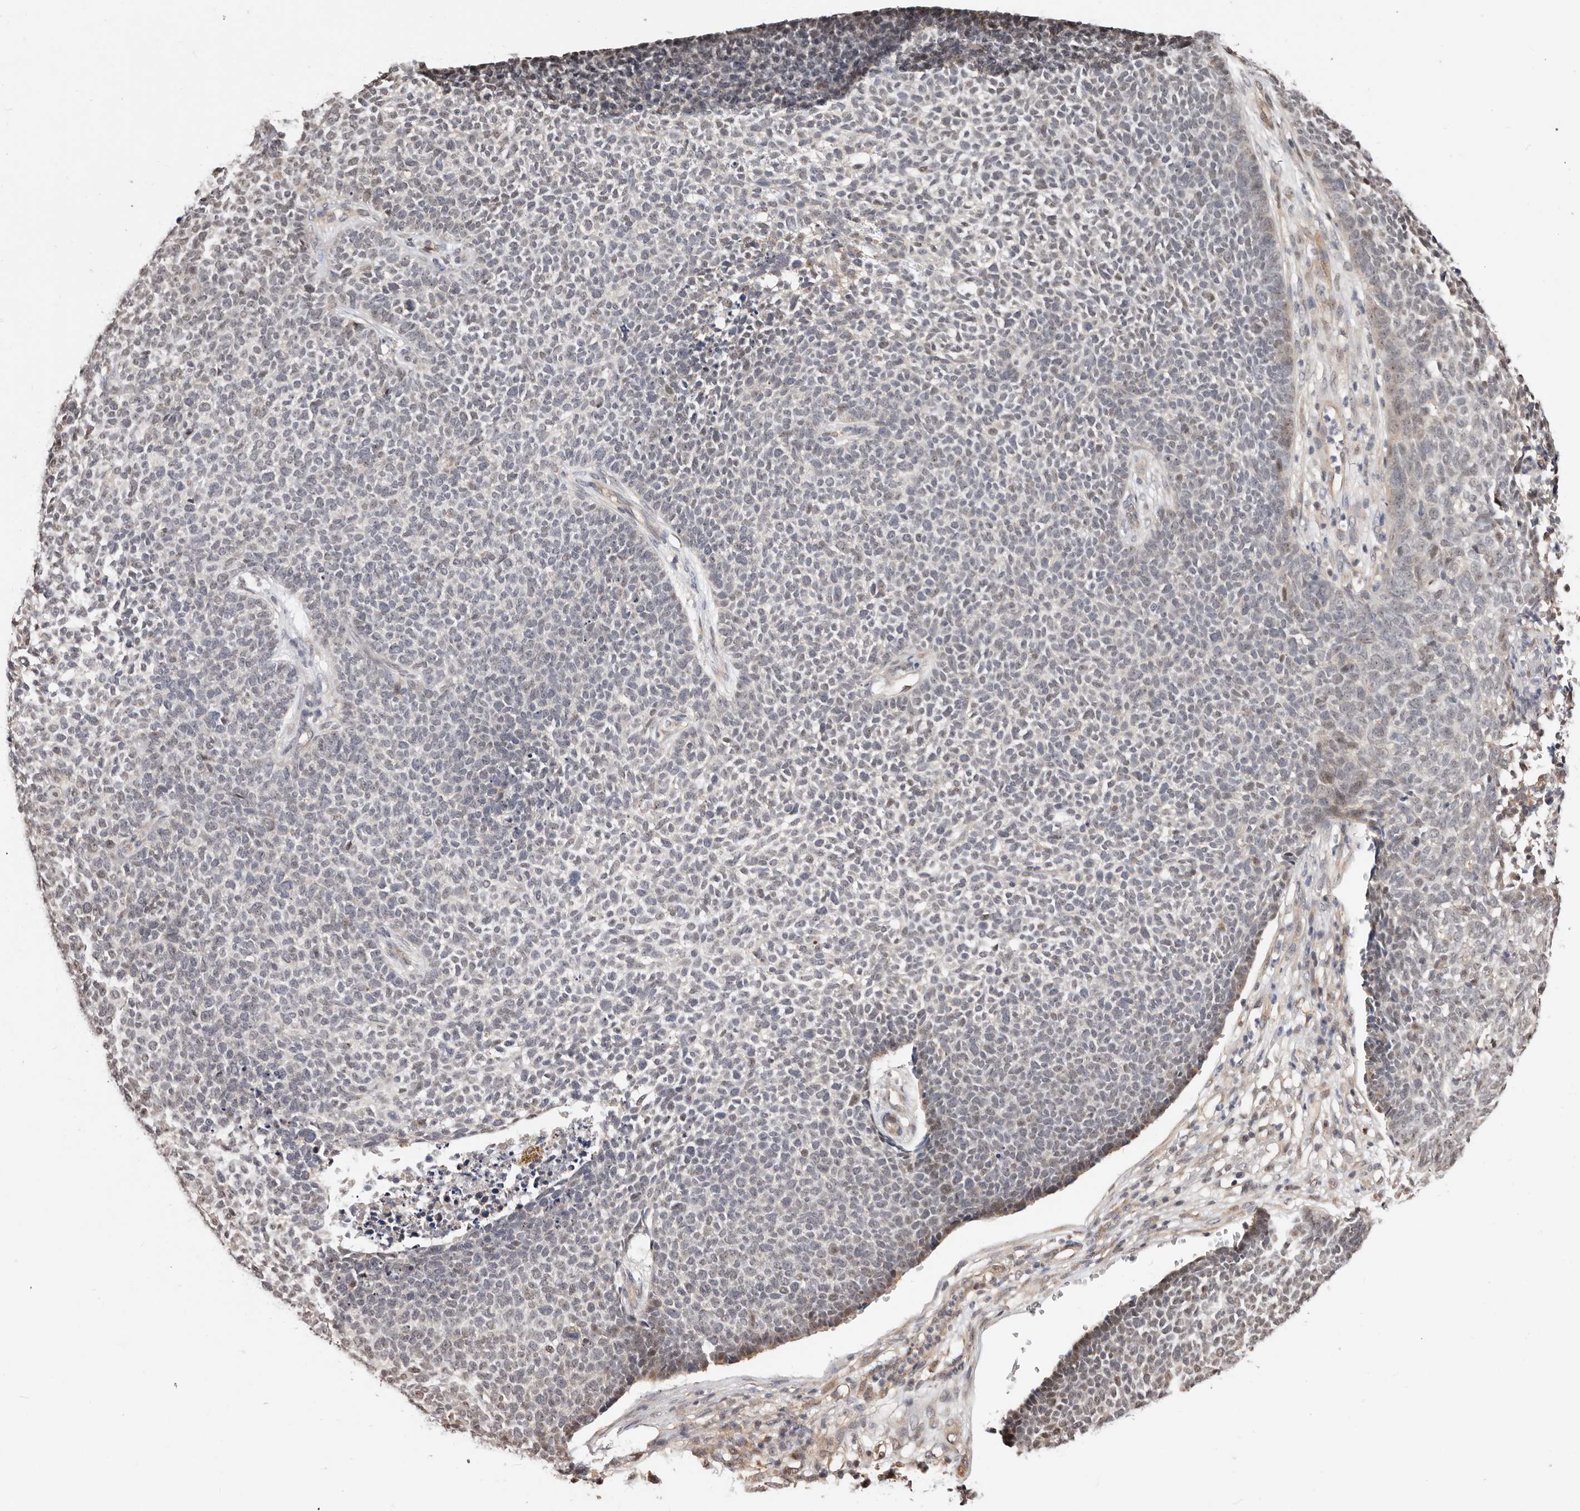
{"staining": {"intensity": "negative", "quantity": "none", "location": "none"}, "tissue": "skin cancer", "cell_type": "Tumor cells", "image_type": "cancer", "snomed": [{"axis": "morphology", "description": "Basal cell carcinoma"}, {"axis": "topography", "description": "Skin"}], "caption": "Immunohistochemical staining of human skin basal cell carcinoma demonstrates no significant expression in tumor cells.", "gene": "TRIP13", "patient": {"sex": "female", "age": 84}}